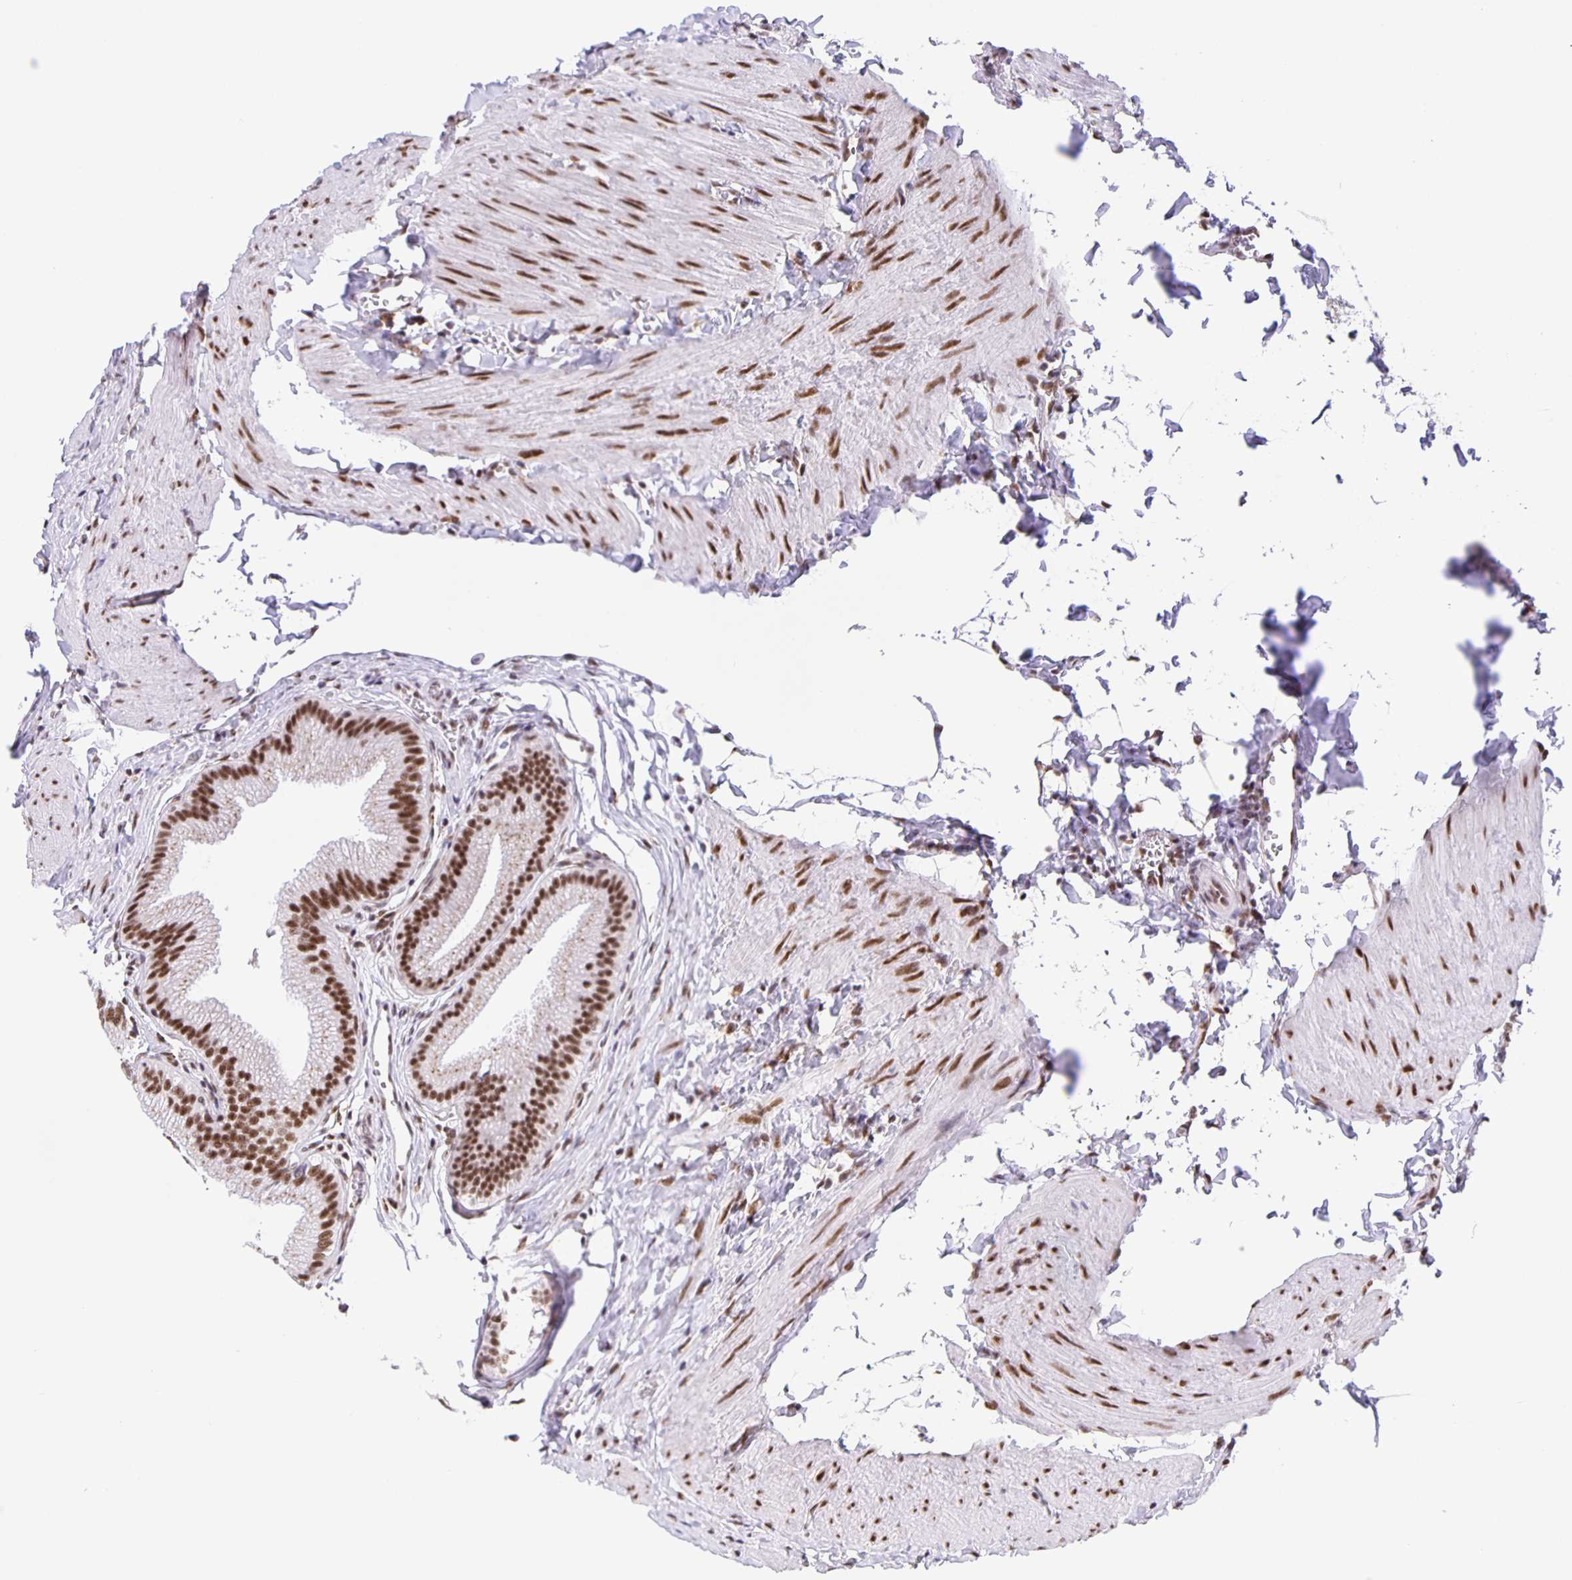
{"staining": {"intensity": "strong", "quantity": ">75%", "location": "nuclear"}, "tissue": "gallbladder", "cell_type": "Glandular cells", "image_type": "normal", "snomed": [{"axis": "morphology", "description": "Normal tissue, NOS"}, {"axis": "topography", "description": "Gallbladder"}, {"axis": "topography", "description": "Peripheral nerve tissue"}], "caption": "DAB immunohistochemical staining of normal gallbladder displays strong nuclear protein expression in about >75% of glandular cells.", "gene": "ZRANB2", "patient": {"sex": "male", "age": 17}}